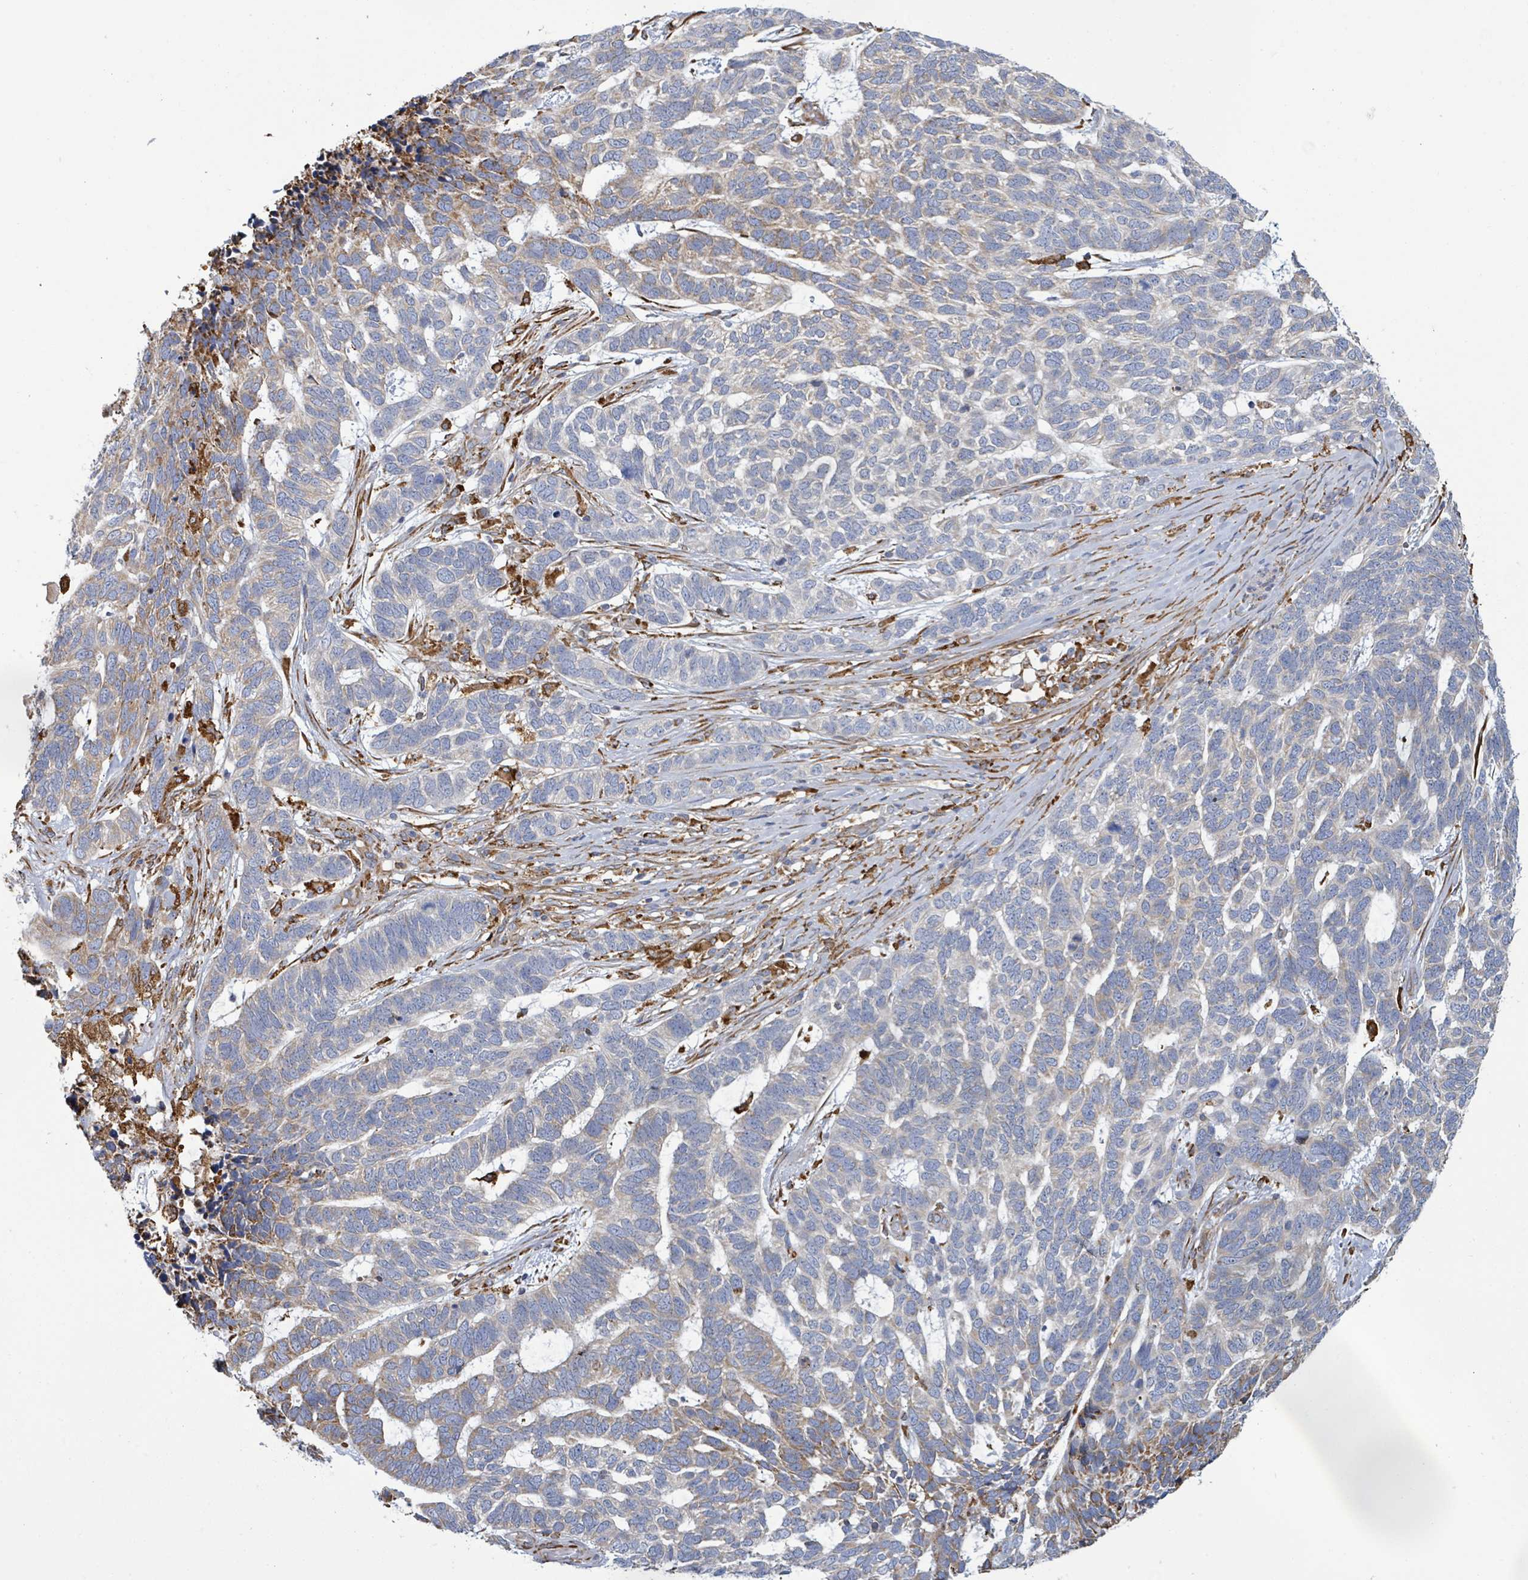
{"staining": {"intensity": "moderate", "quantity": "<25%", "location": "cytoplasmic/membranous"}, "tissue": "skin cancer", "cell_type": "Tumor cells", "image_type": "cancer", "snomed": [{"axis": "morphology", "description": "Basal cell carcinoma"}, {"axis": "topography", "description": "Skin"}], "caption": "An image of basal cell carcinoma (skin) stained for a protein displays moderate cytoplasmic/membranous brown staining in tumor cells.", "gene": "RFPL4A", "patient": {"sex": "female", "age": 65}}